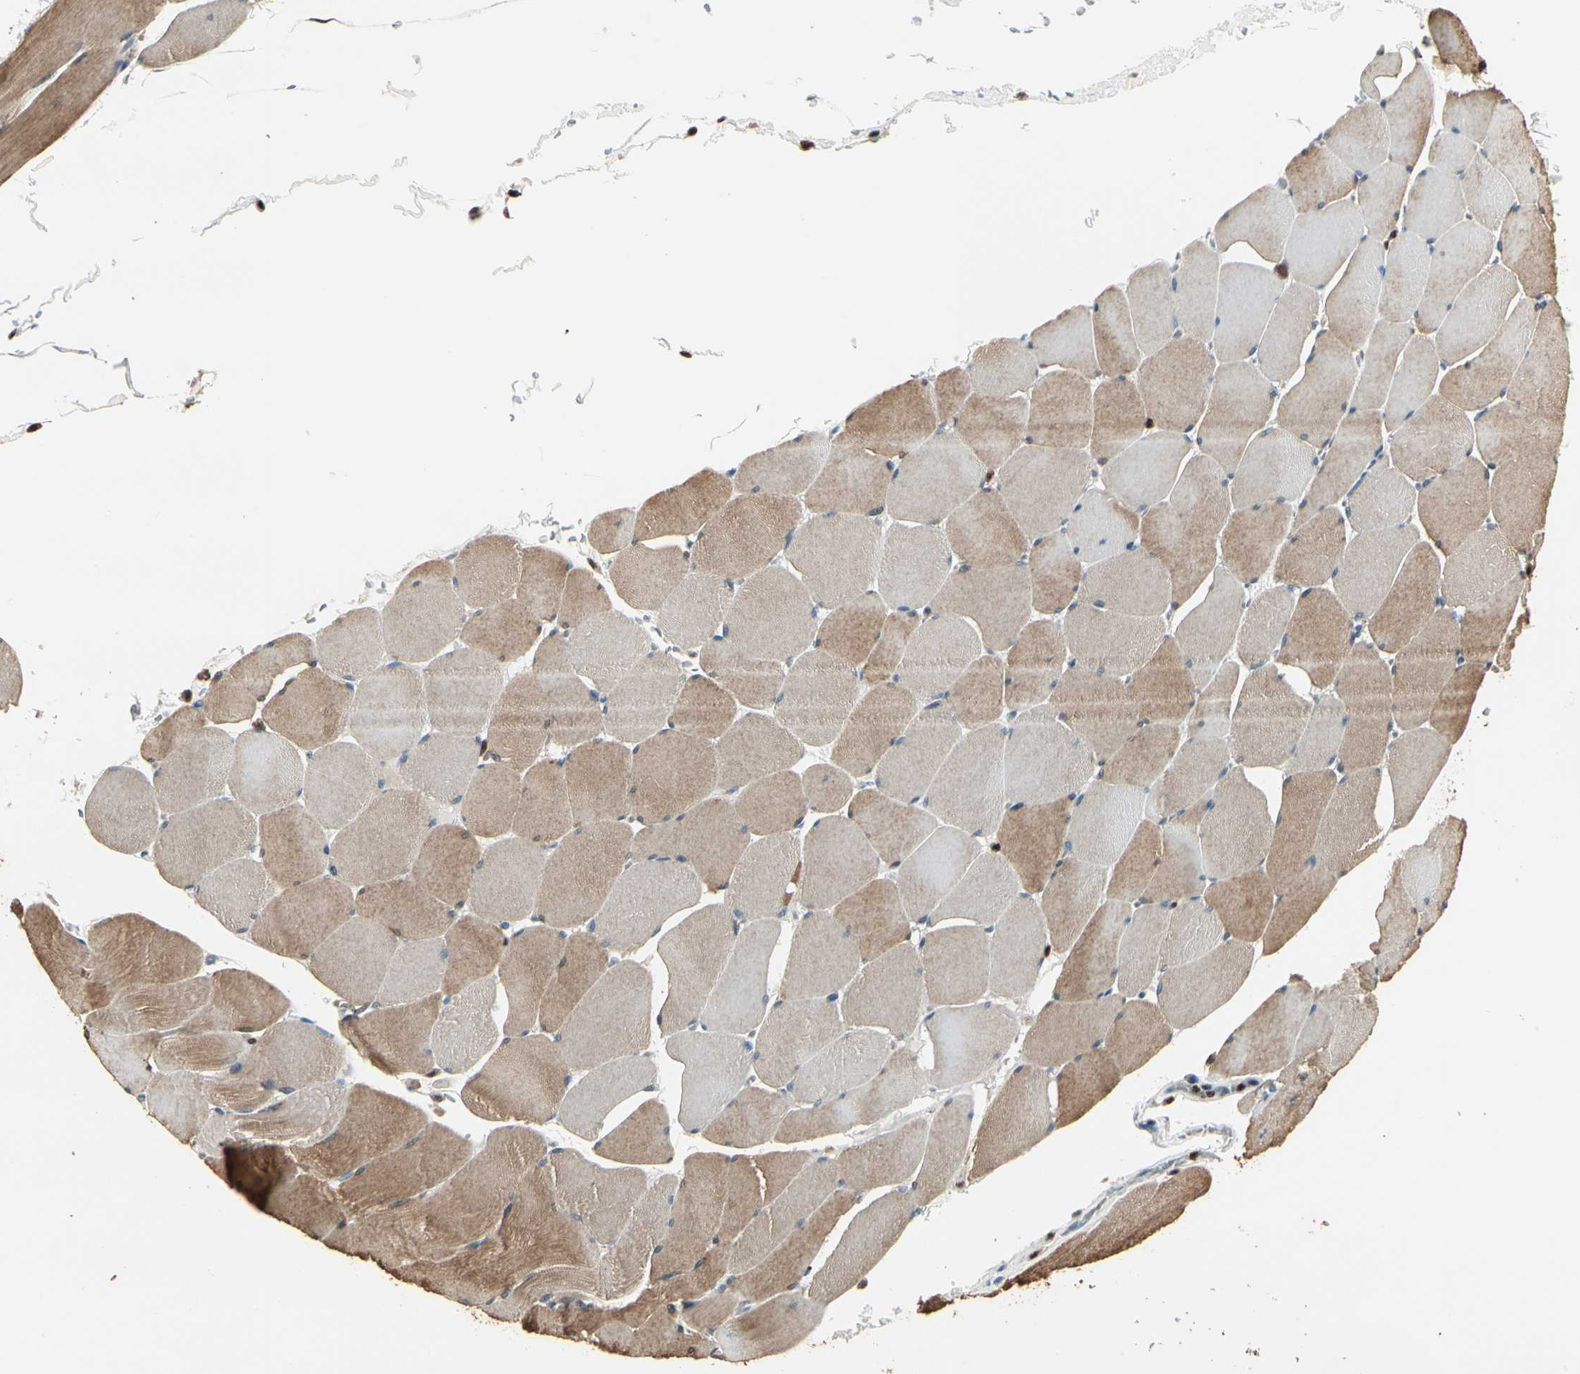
{"staining": {"intensity": "moderate", "quantity": ">75%", "location": "cytoplasmic/membranous"}, "tissue": "skeletal muscle", "cell_type": "Myocytes", "image_type": "normal", "snomed": [{"axis": "morphology", "description": "Normal tissue, NOS"}, {"axis": "topography", "description": "Skeletal muscle"}], "caption": "Myocytes exhibit medium levels of moderate cytoplasmic/membranous staining in approximately >75% of cells in normal skeletal muscle. Using DAB (brown) and hematoxylin (blue) stains, captured at high magnification using brightfield microscopy.", "gene": "IP6K2", "patient": {"sex": "male", "age": 62}}